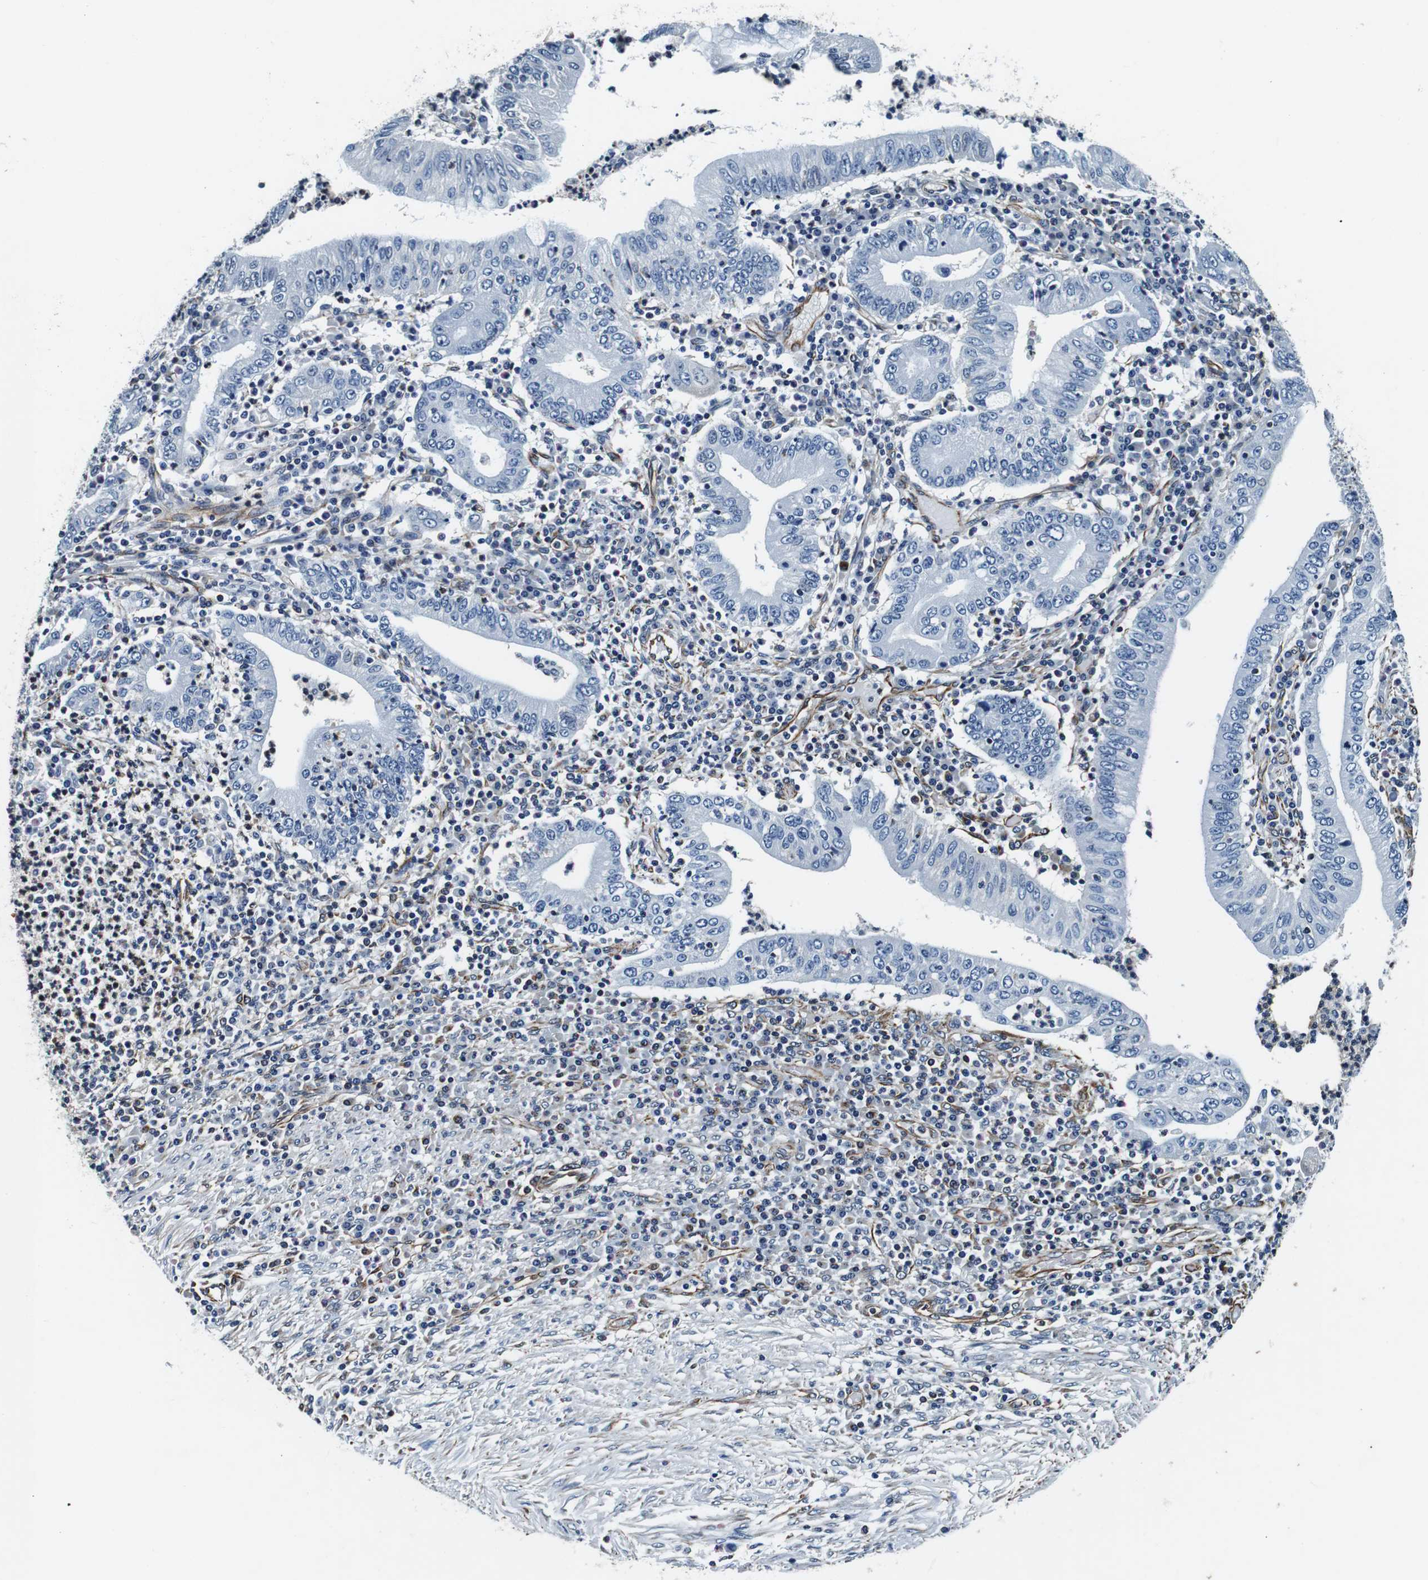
{"staining": {"intensity": "negative", "quantity": "none", "location": "none"}, "tissue": "stomach cancer", "cell_type": "Tumor cells", "image_type": "cancer", "snomed": [{"axis": "morphology", "description": "Normal tissue, NOS"}, {"axis": "morphology", "description": "Adenocarcinoma, NOS"}, {"axis": "topography", "description": "Esophagus"}, {"axis": "topography", "description": "Stomach, upper"}, {"axis": "topography", "description": "Peripheral nerve tissue"}], "caption": "An image of human adenocarcinoma (stomach) is negative for staining in tumor cells.", "gene": "GJE1", "patient": {"sex": "male", "age": 62}}